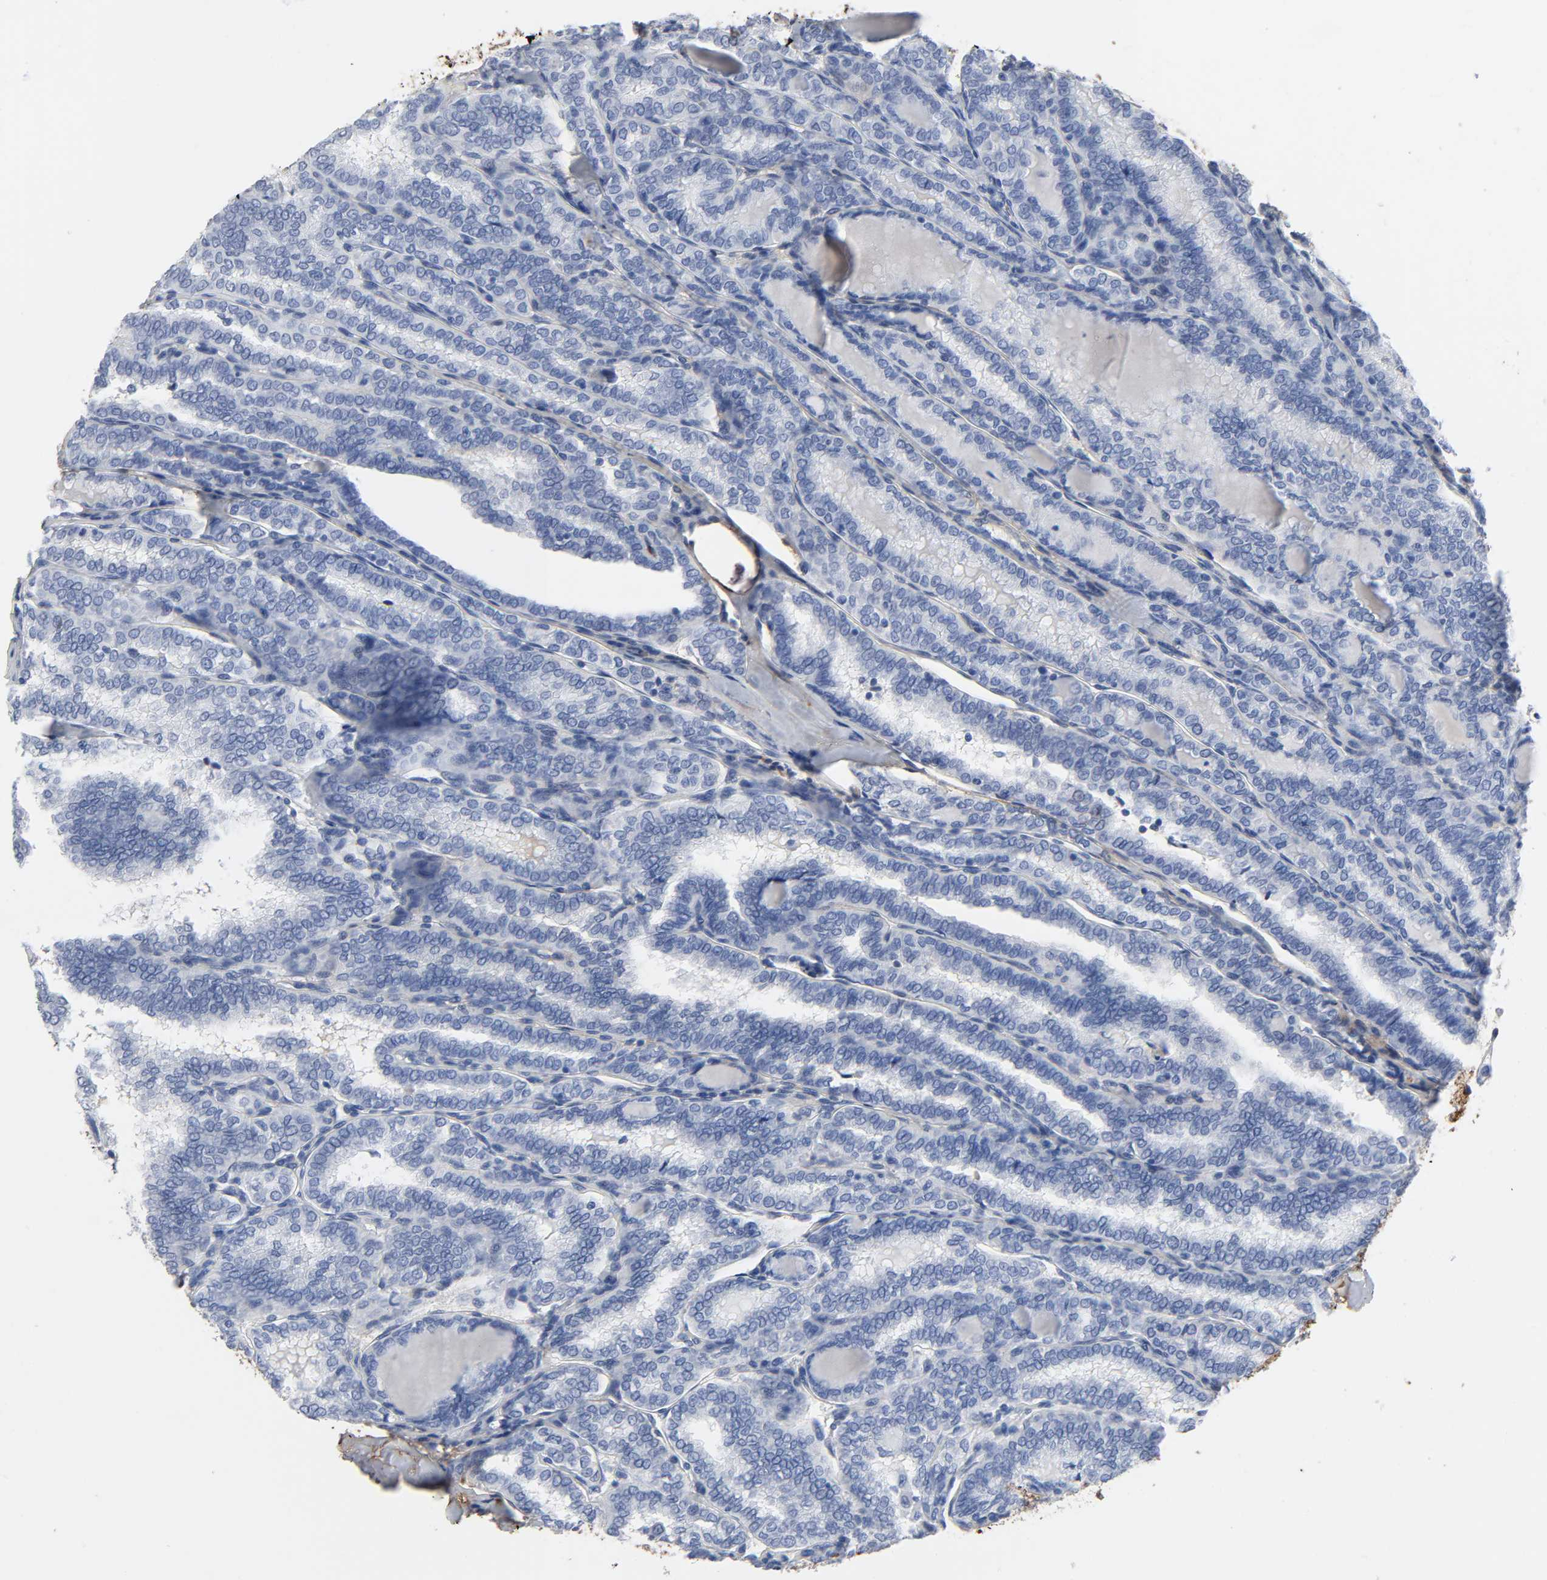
{"staining": {"intensity": "negative", "quantity": "none", "location": "none"}, "tissue": "thyroid cancer", "cell_type": "Tumor cells", "image_type": "cancer", "snomed": [{"axis": "morphology", "description": "Papillary adenocarcinoma, NOS"}, {"axis": "topography", "description": "Thyroid gland"}], "caption": "DAB (3,3'-diaminobenzidine) immunohistochemical staining of human thyroid cancer (papillary adenocarcinoma) demonstrates no significant expression in tumor cells.", "gene": "FBLN1", "patient": {"sex": "female", "age": 30}}